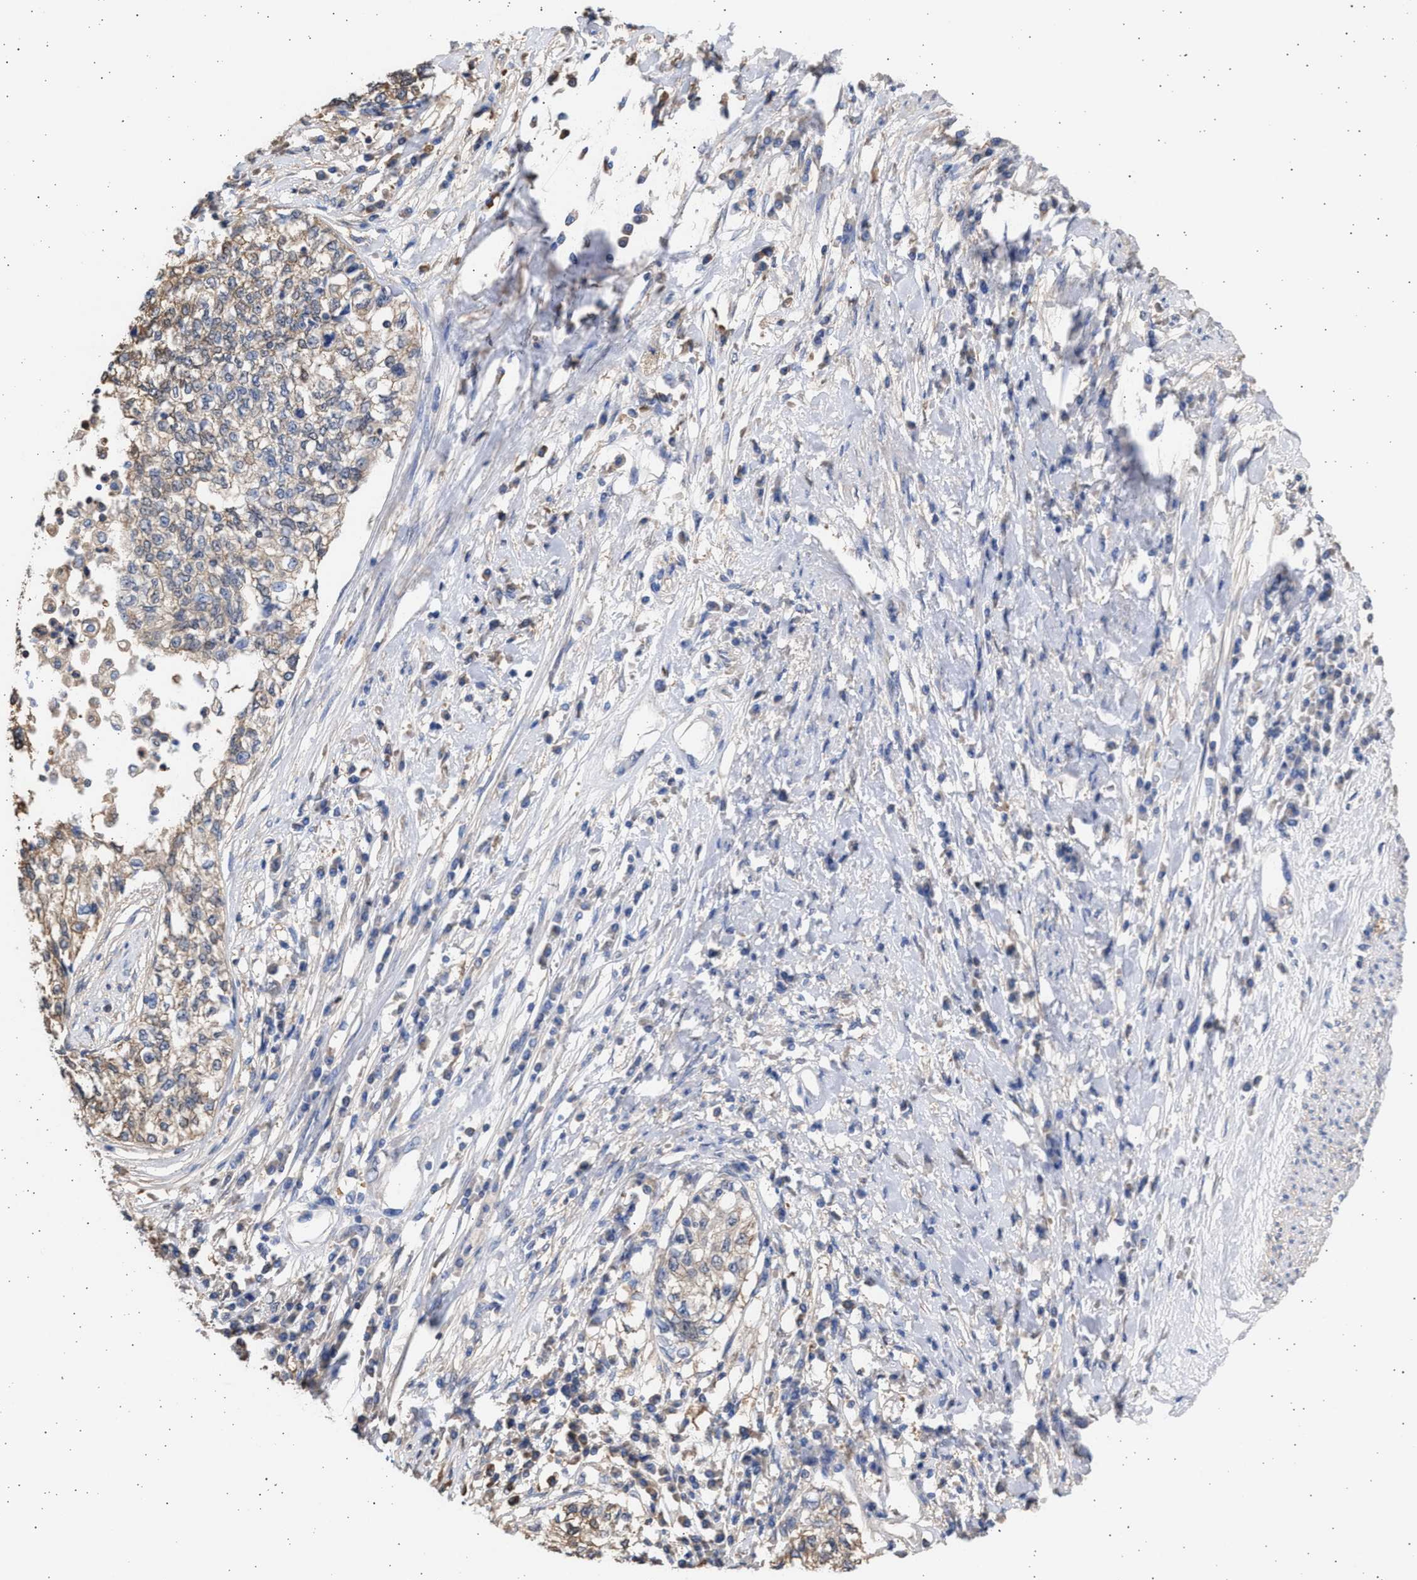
{"staining": {"intensity": "weak", "quantity": ">75%", "location": "cytoplasmic/membranous"}, "tissue": "cervical cancer", "cell_type": "Tumor cells", "image_type": "cancer", "snomed": [{"axis": "morphology", "description": "Squamous cell carcinoma, NOS"}, {"axis": "topography", "description": "Cervix"}], "caption": "IHC of human cervical cancer (squamous cell carcinoma) reveals low levels of weak cytoplasmic/membranous positivity in approximately >75% of tumor cells. Immunohistochemistry stains the protein in brown and the nuclei are stained blue.", "gene": "ALDOC", "patient": {"sex": "female", "age": 57}}